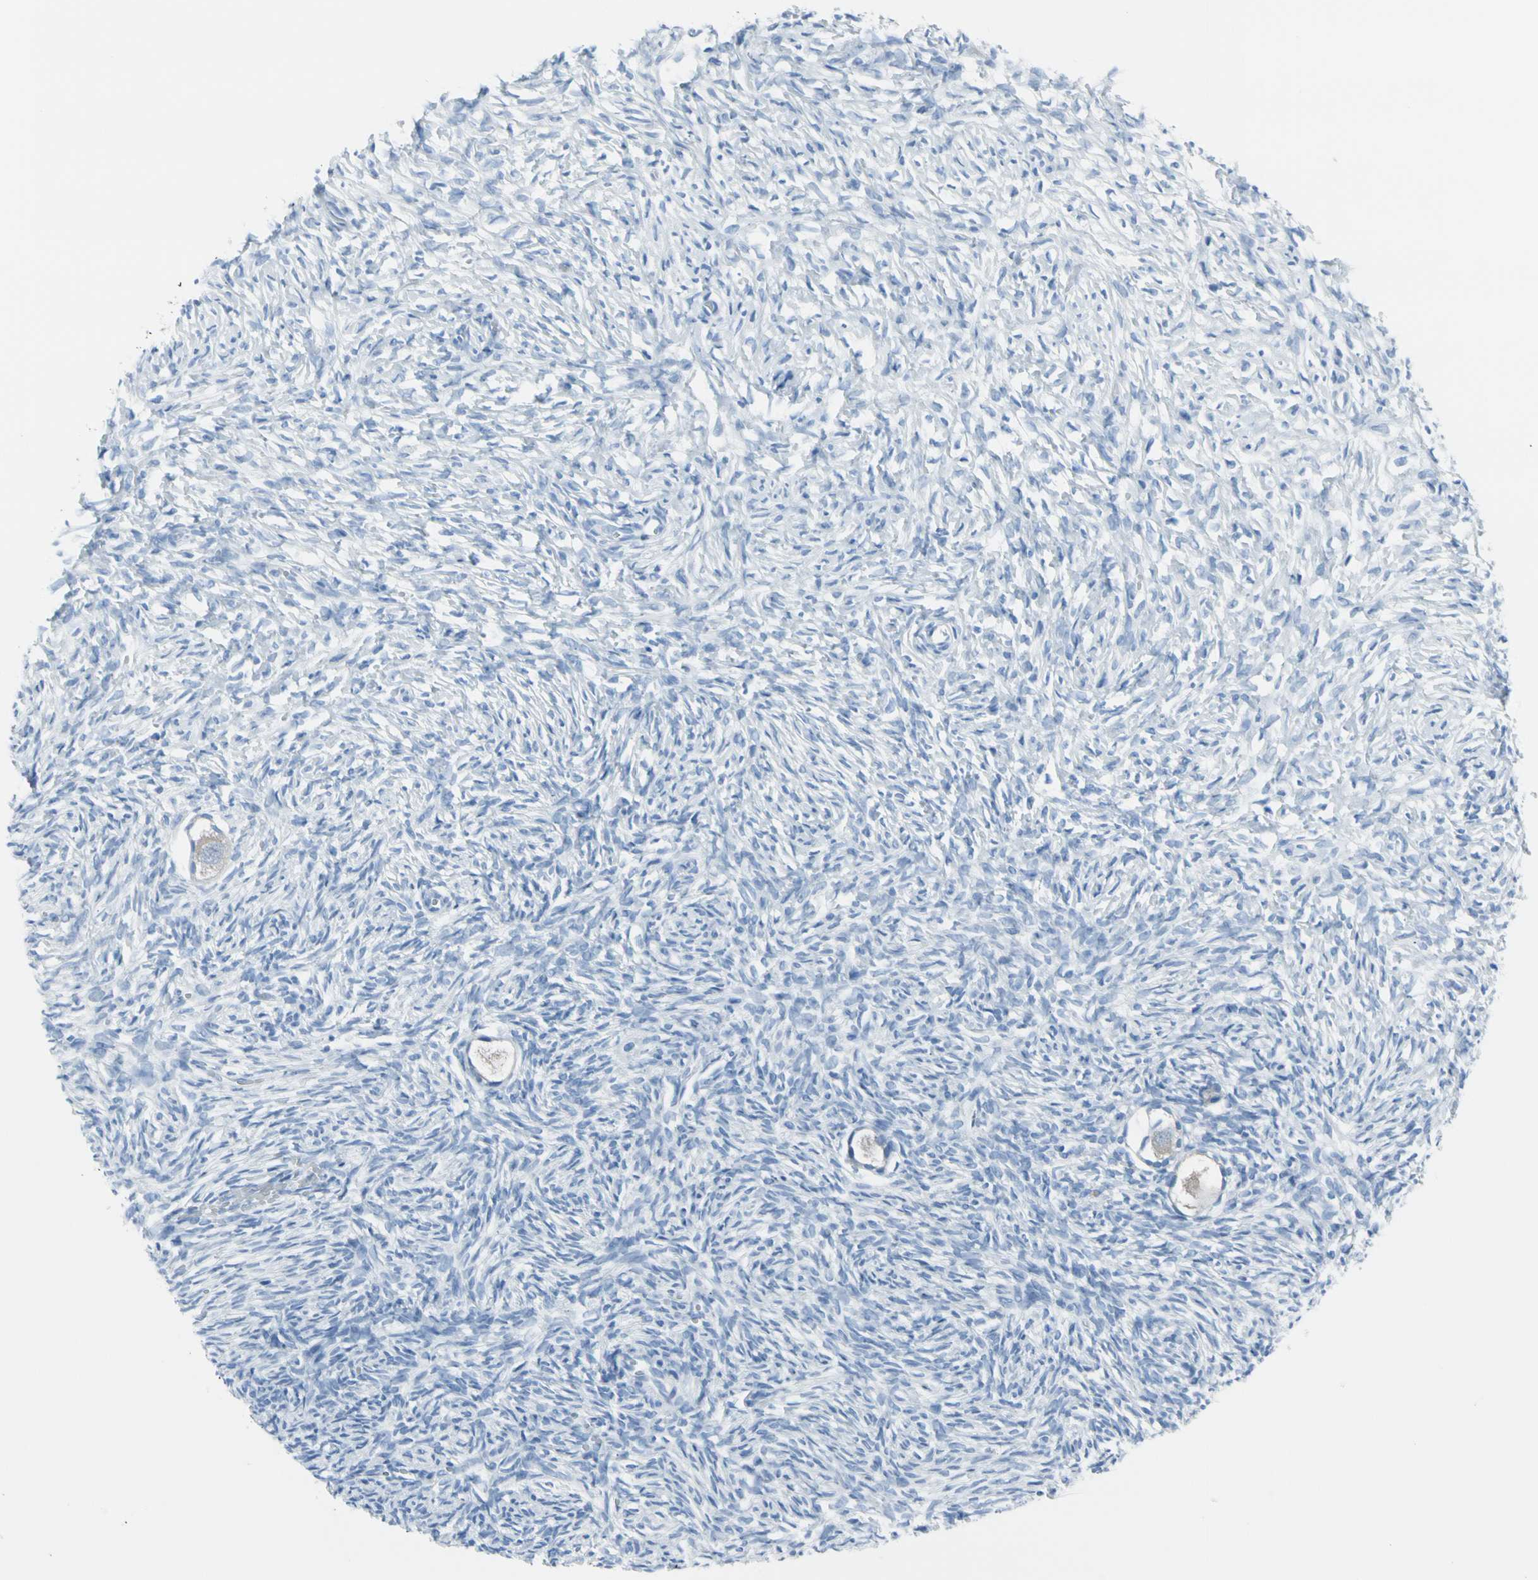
{"staining": {"intensity": "weak", "quantity": ">75%", "location": "cytoplasmic/membranous"}, "tissue": "ovary", "cell_type": "Follicle cells", "image_type": "normal", "snomed": [{"axis": "morphology", "description": "Normal tissue, NOS"}, {"axis": "topography", "description": "Ovary"}], "caption": "An immunohistochemistry micrograph of normal tissue is shown. Protein staining in brown highlights weak cytoplasmic/membranous positivity in ovary within follicle cells.", "gene": "TPO", "patient": {"sex": "female", "age": 35}}